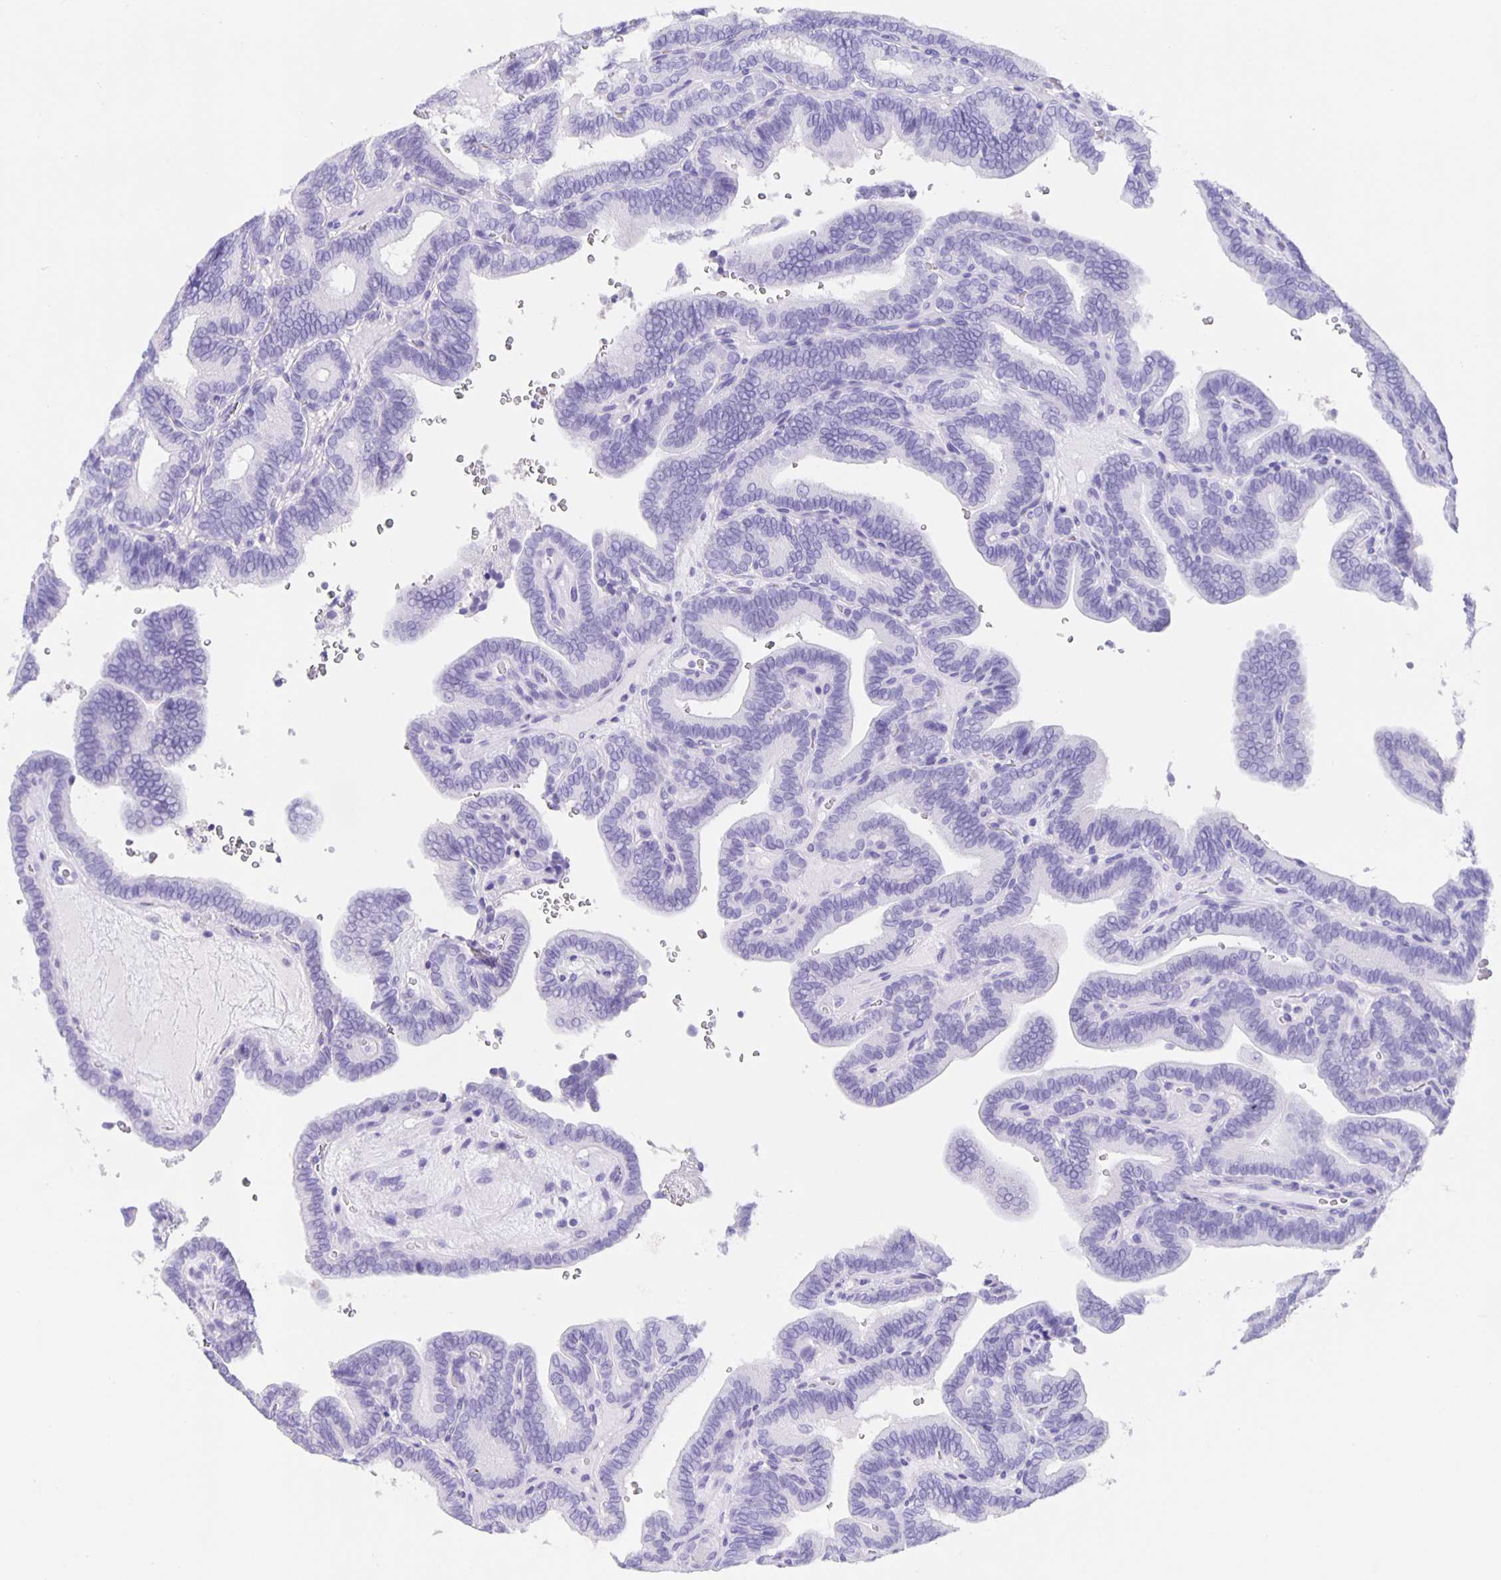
{"staining": {"intensity": "negative", "quantity": "none", "location": "none"}, "tissue": "thyroid cancer", "cell_type": "Tumor cells", "image_type": "cancer", "snomed": [{"axis": "morphology", "description": "Papillary adenocarcinoma, NOS"}, {"axis": "topography", "description": "Thyroid gland"}], "caption": "Tumor cells show no significant expression in thyroid cancer. (Brightfield microscopy of DAB immunohistochemistry at high magnification).", "gene": "GUCA2A", "patient": {"sex": "female", "age": 21}}